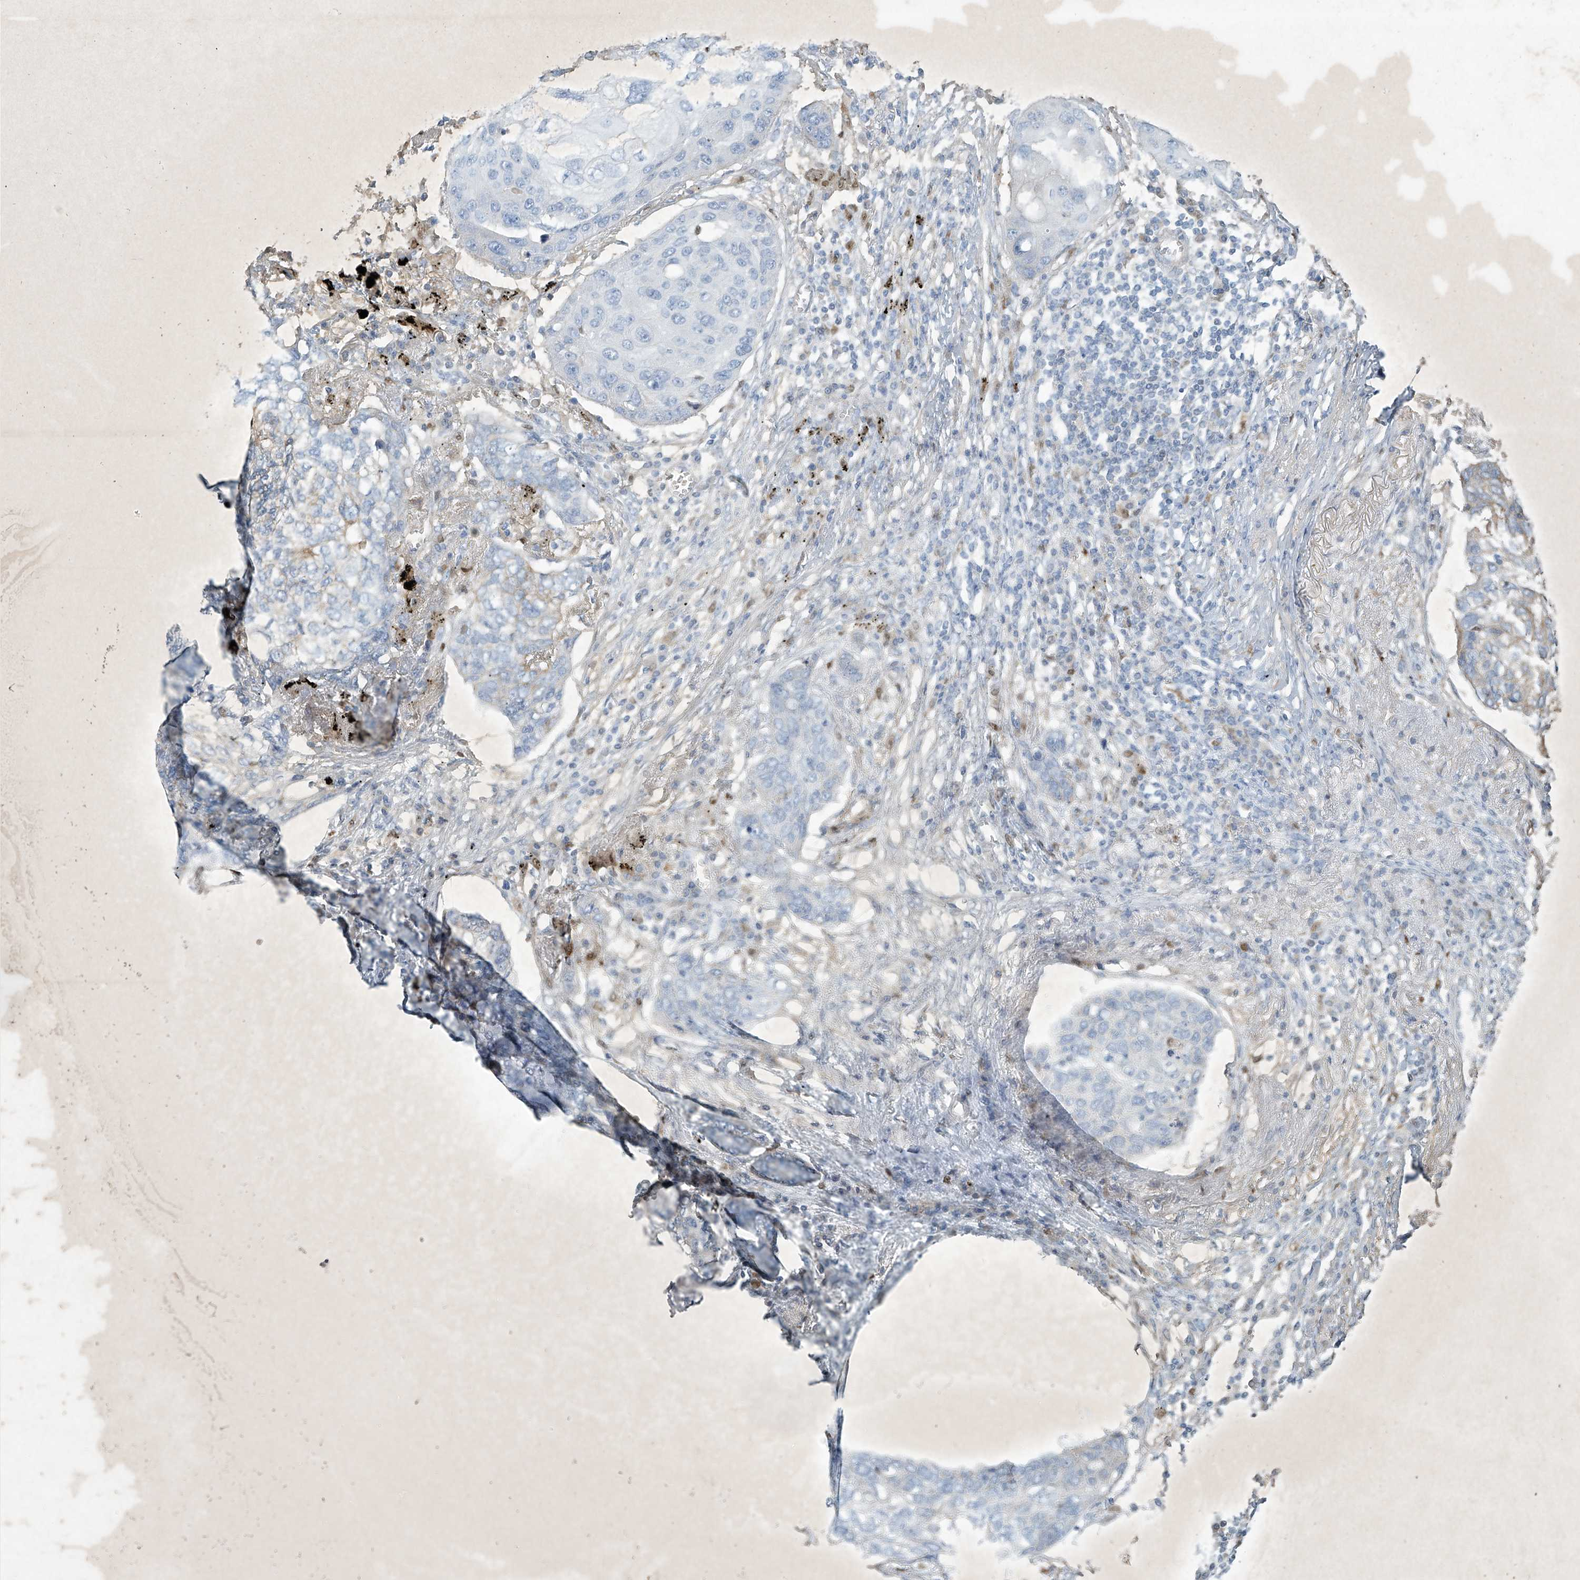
{"staining": {"intensity": "negative", "quantity": "none", "location": "none"}, "tissue": "lung cancer", "cell_type": "Tumor cells", "image_type": "cancer", "snomed": [{"axis": "morphology", "description": "Squamous cell carcinoma, NOS"}, {"axis": "topography", "description": "Lung"}], "caption": "There is no significant expression in tumor cells of lung cancer (squamous cell carcinoma).", "gene": "TUBE1", "patient": {"sex": "female", "age": 63}}